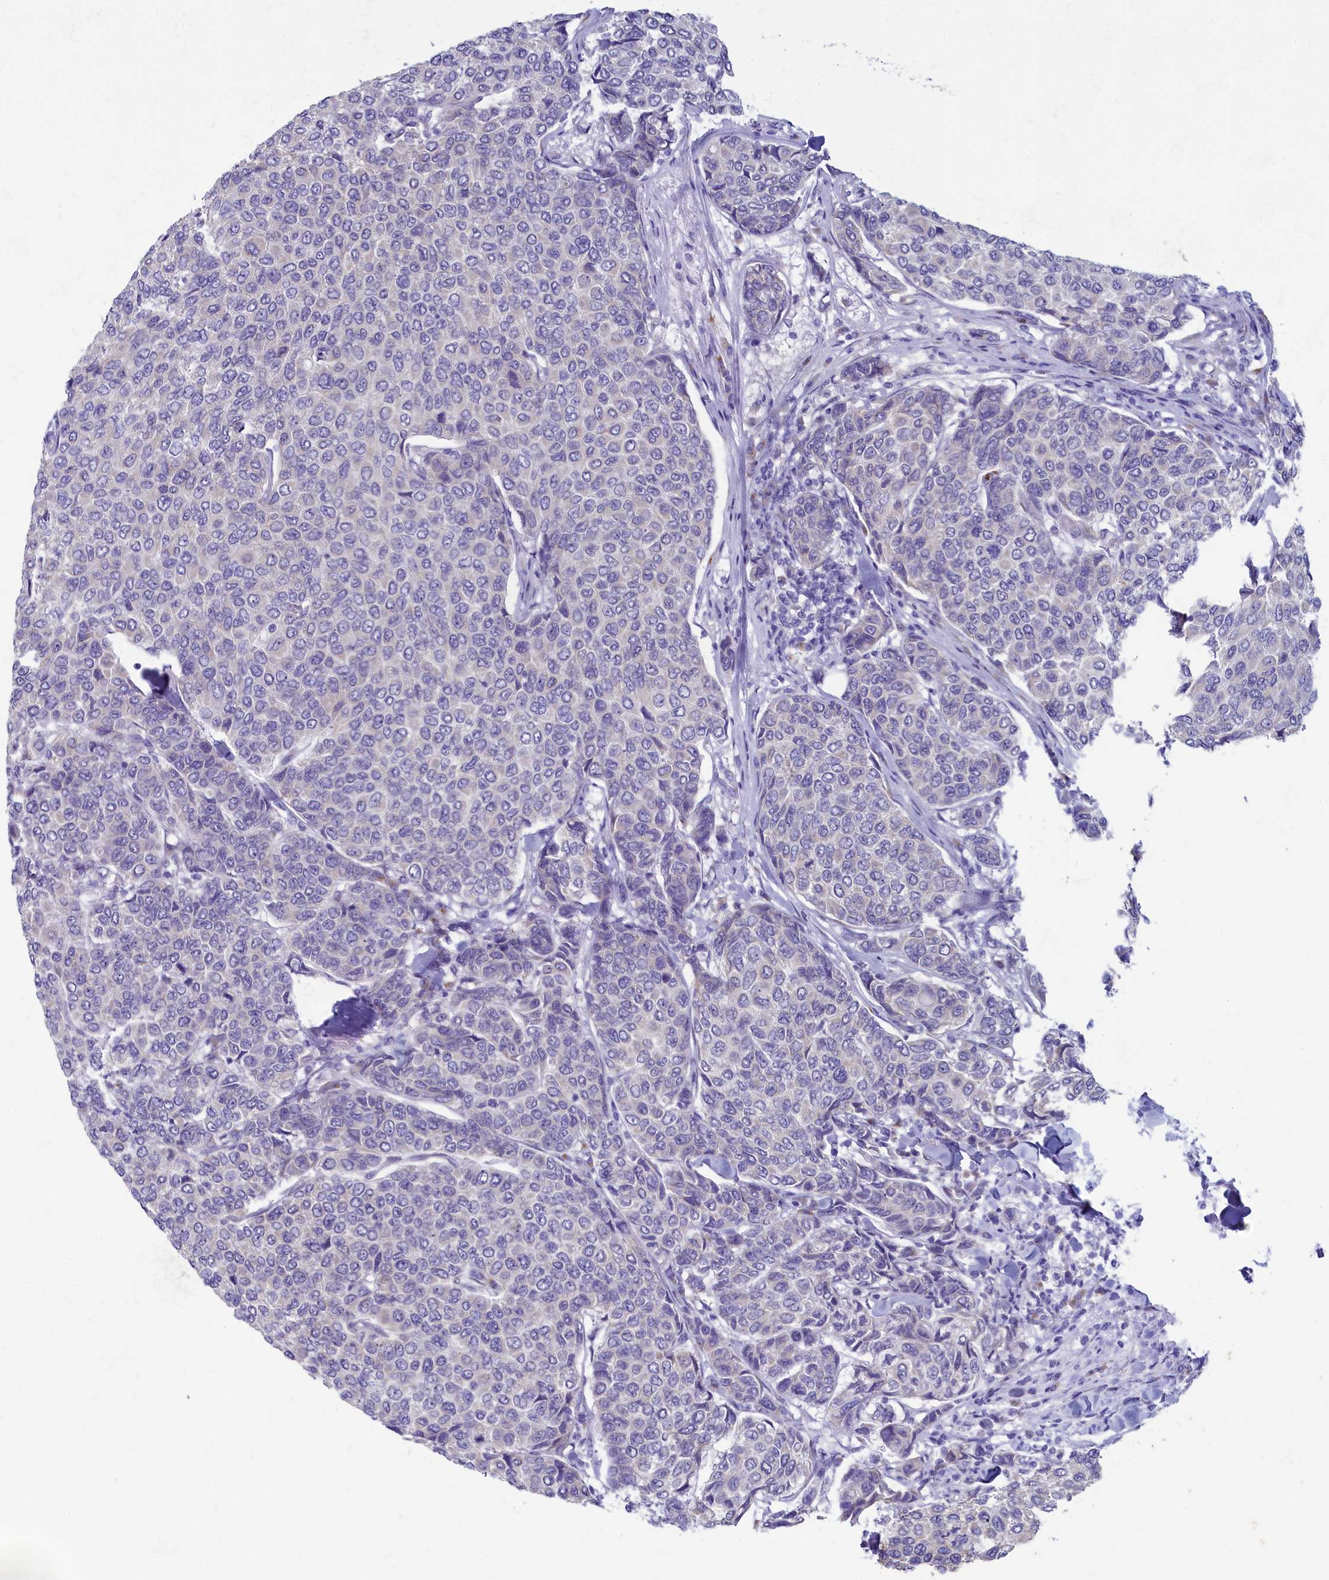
{"staining": {"intensity": "negative", "quantity": "none", "location": "none"}, "tissue": "breast cancer", "cell_type": "Tumor cells", "image_type": "cancer", "snomed": [{"axis": "morphology", "description": "Duct carcinoma"}, {"axis": "topography", "description": "Breast"}], "caption": "High magnification brightfield microscopy of infiltrating ductal carcinoma (breast) stained with DAB (brown) and counterstained with hematoxylin (blue): tumor cells show no significant positivity. (DAB (3,3'-diaminobenzidine) immunohistochemistry, high magnification).", "gene": "SKA3", "patient": {"sex": "female", "age": 55}}